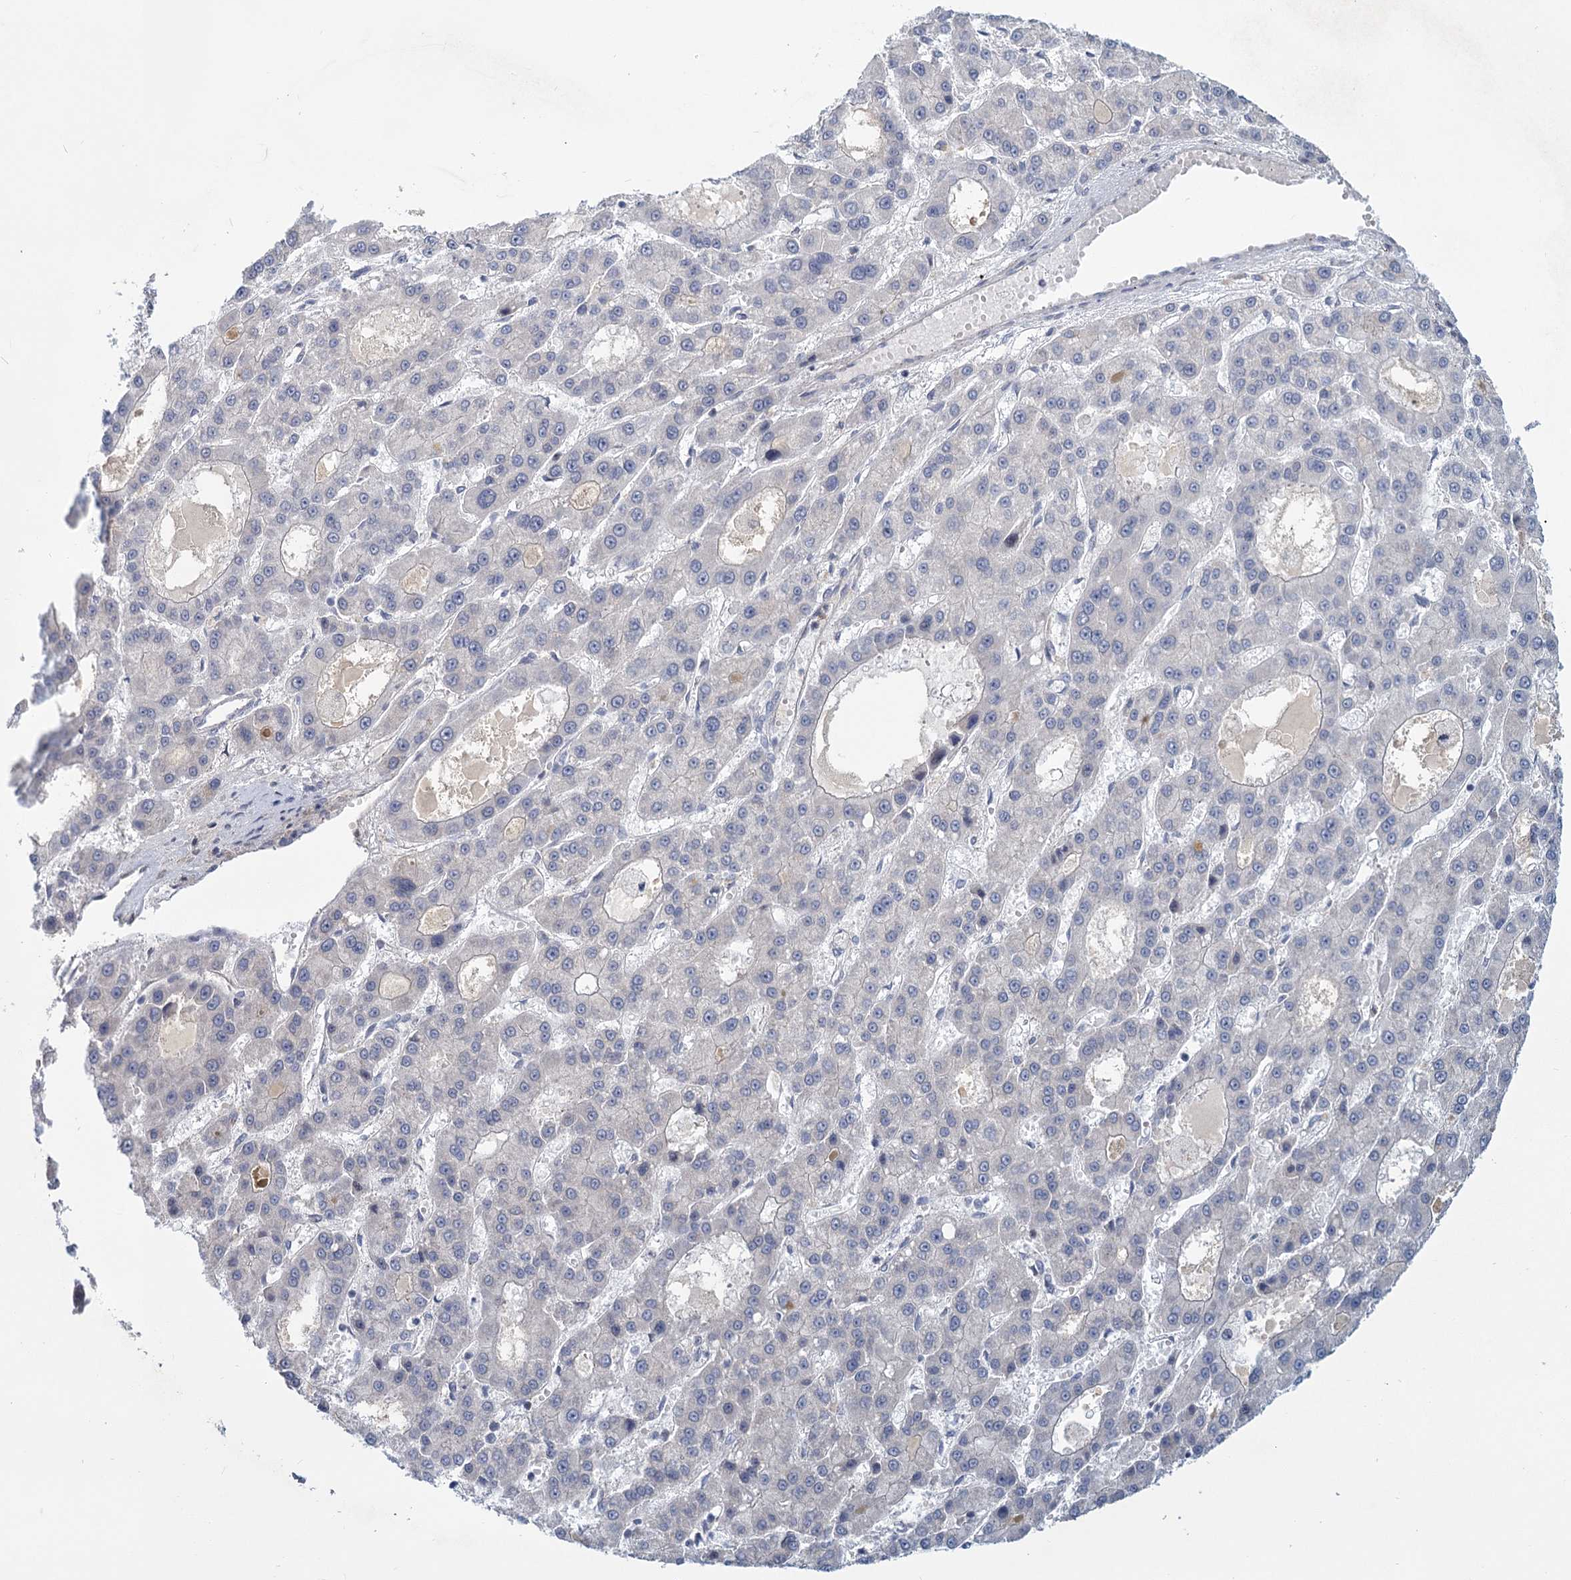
{"staining": {"intensity": "negative", "quantity": "none", "location": "none"}, "tissue": "liver cancer", "cell_type": "Tumor cells", "image_type": "cancer", "snomed": [{"axis": "morphology", "description": "Carcinoma, Hepatocellular, NOS"}, {"axis": "topography", "description": "Liver"}], "caption": "The photomicrograph reveals no significant staining in tumor cells of liver cancer.", "gene": "STAP1", "patient": {"sex": "male", "age": 70}}